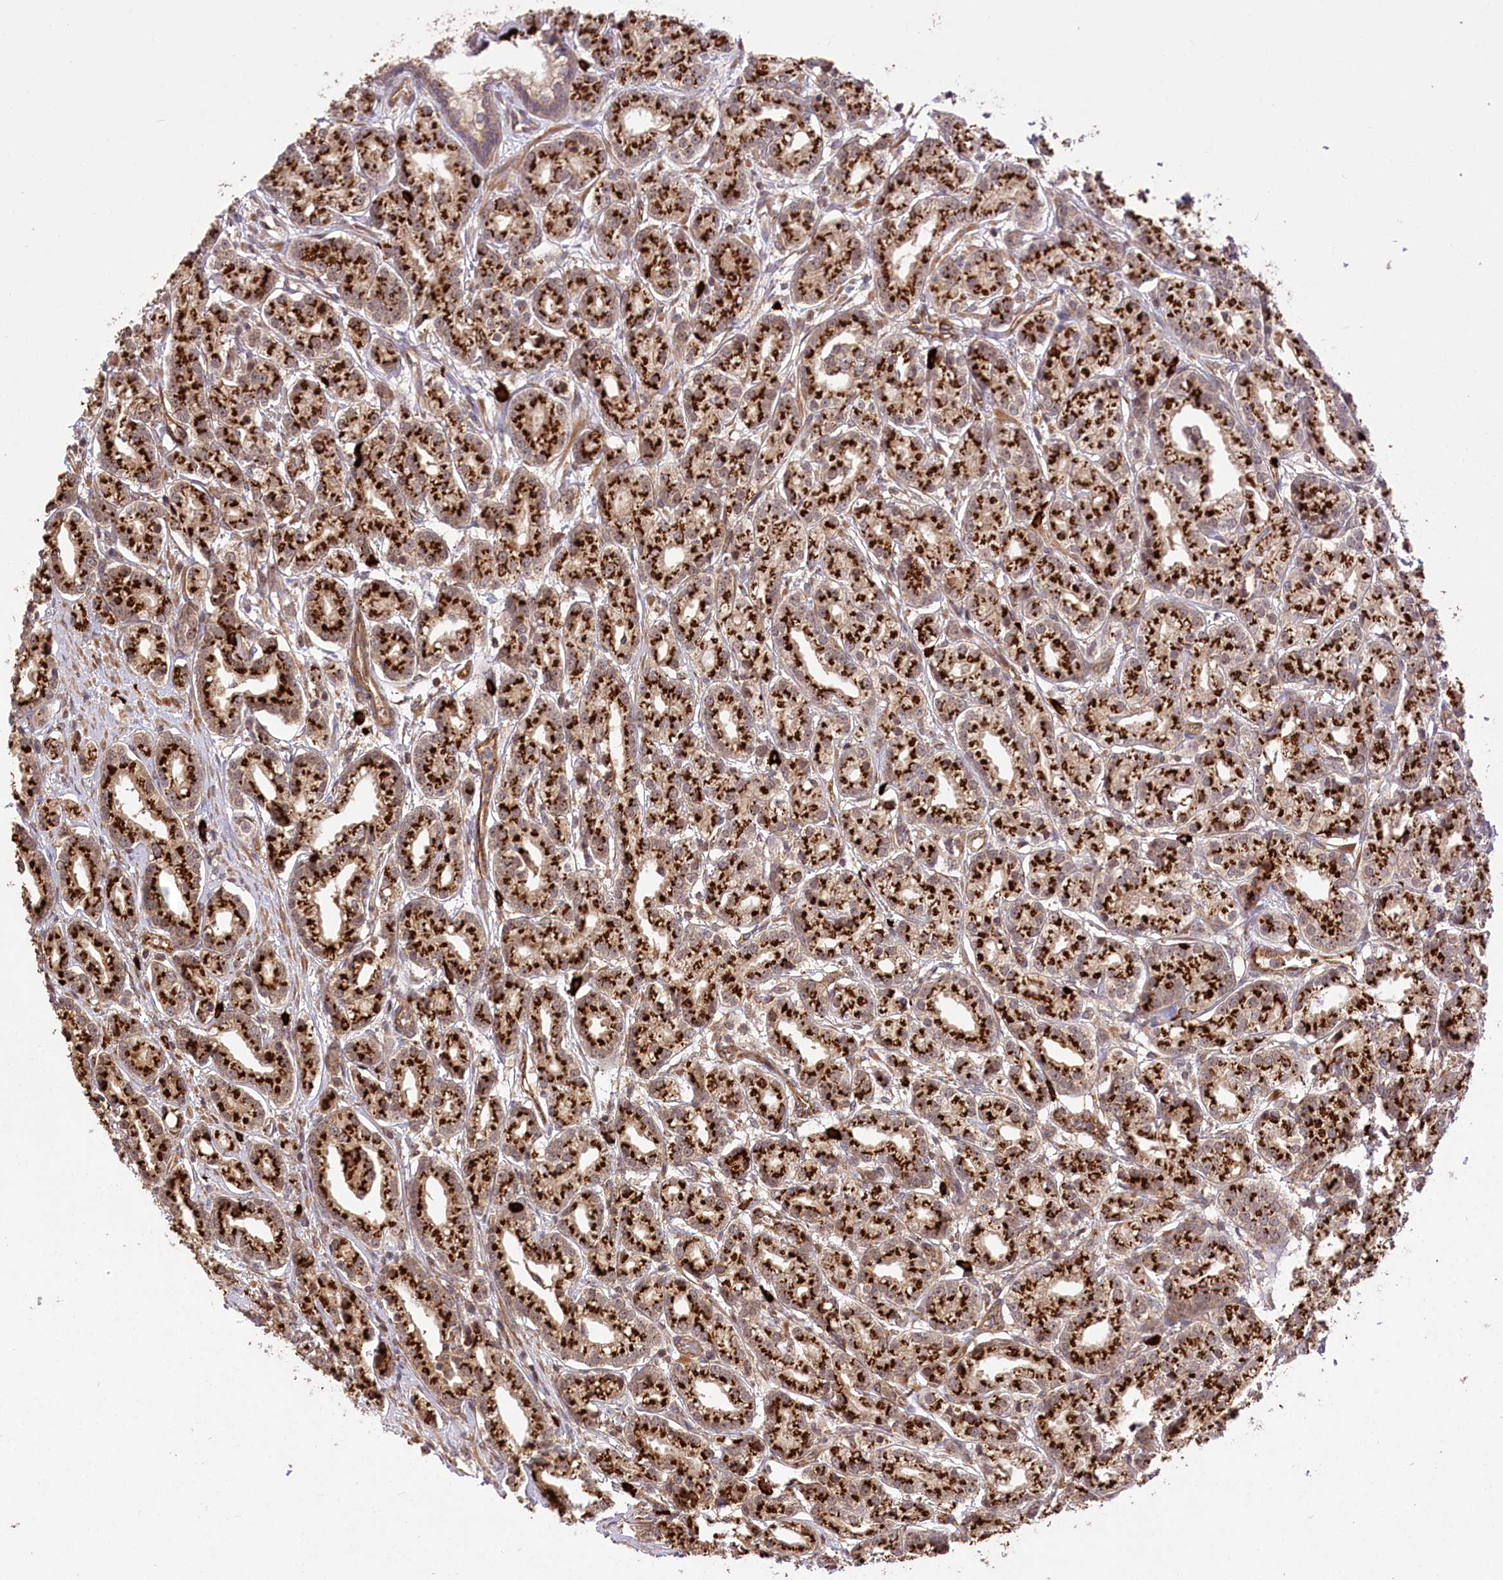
{"staining": {"intensity": "strong", "quantity": ">75%", "location": "cytoplasmic/membranous"}, "tissue": "prostate cancer", "cell_type": "Tumor cells", "image_type": "cancer", "snomed": [{"axis": "morphology", "description": "Adenocarcinoma, High grade"}, {"axis": "topography", "description": "Prostate"}], "caption": "Immunohistochemical staining of adenocarcinoma (high-grade) (prostate) reveals strong cytoplasmic/membranous protein staining in about >75% of tumor cells.", "gene": "CARD19", "patient": {"sex": "male", "age": 69}}